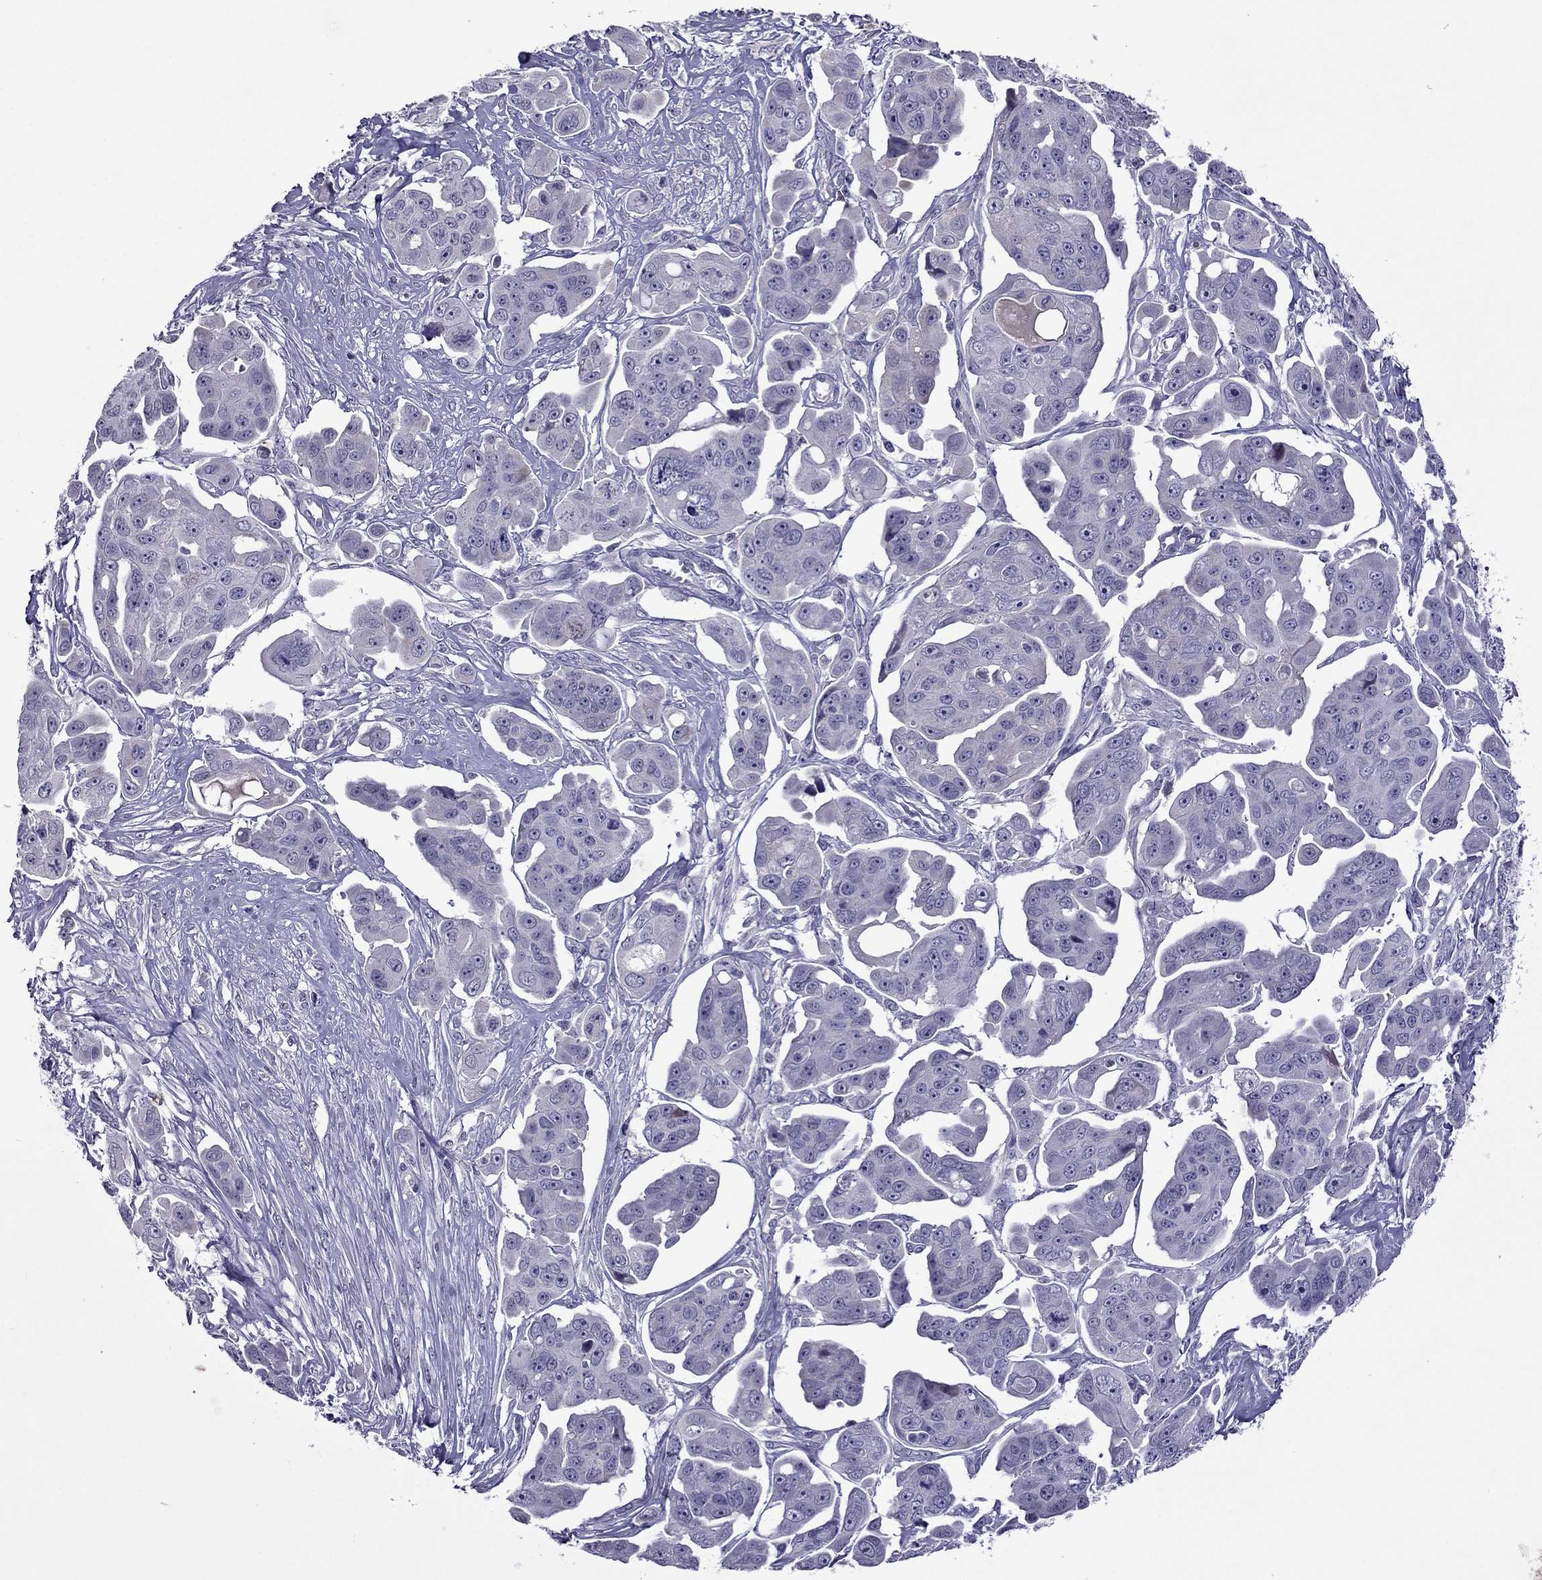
{"staining": {"intensity": "negative", "quantity": "none", "location": "none"}, "tissue": "ovarian cancer", "cell_type": "Tumor cells", "image_type": "cancer", "snomed": [{"axis": "morphology", "description": "Carcinoma, endometroid"}, {"axis": "topography", "description": "Ovary"}], "caption": "Ovarian cancer (endometroid carcinoma) stained for a protein using immunohistochemistry (IHC) exhibits no positivity tumor cells.", "gene": "SPTBN4", "patient": {"sex": "female", "age": 70}}